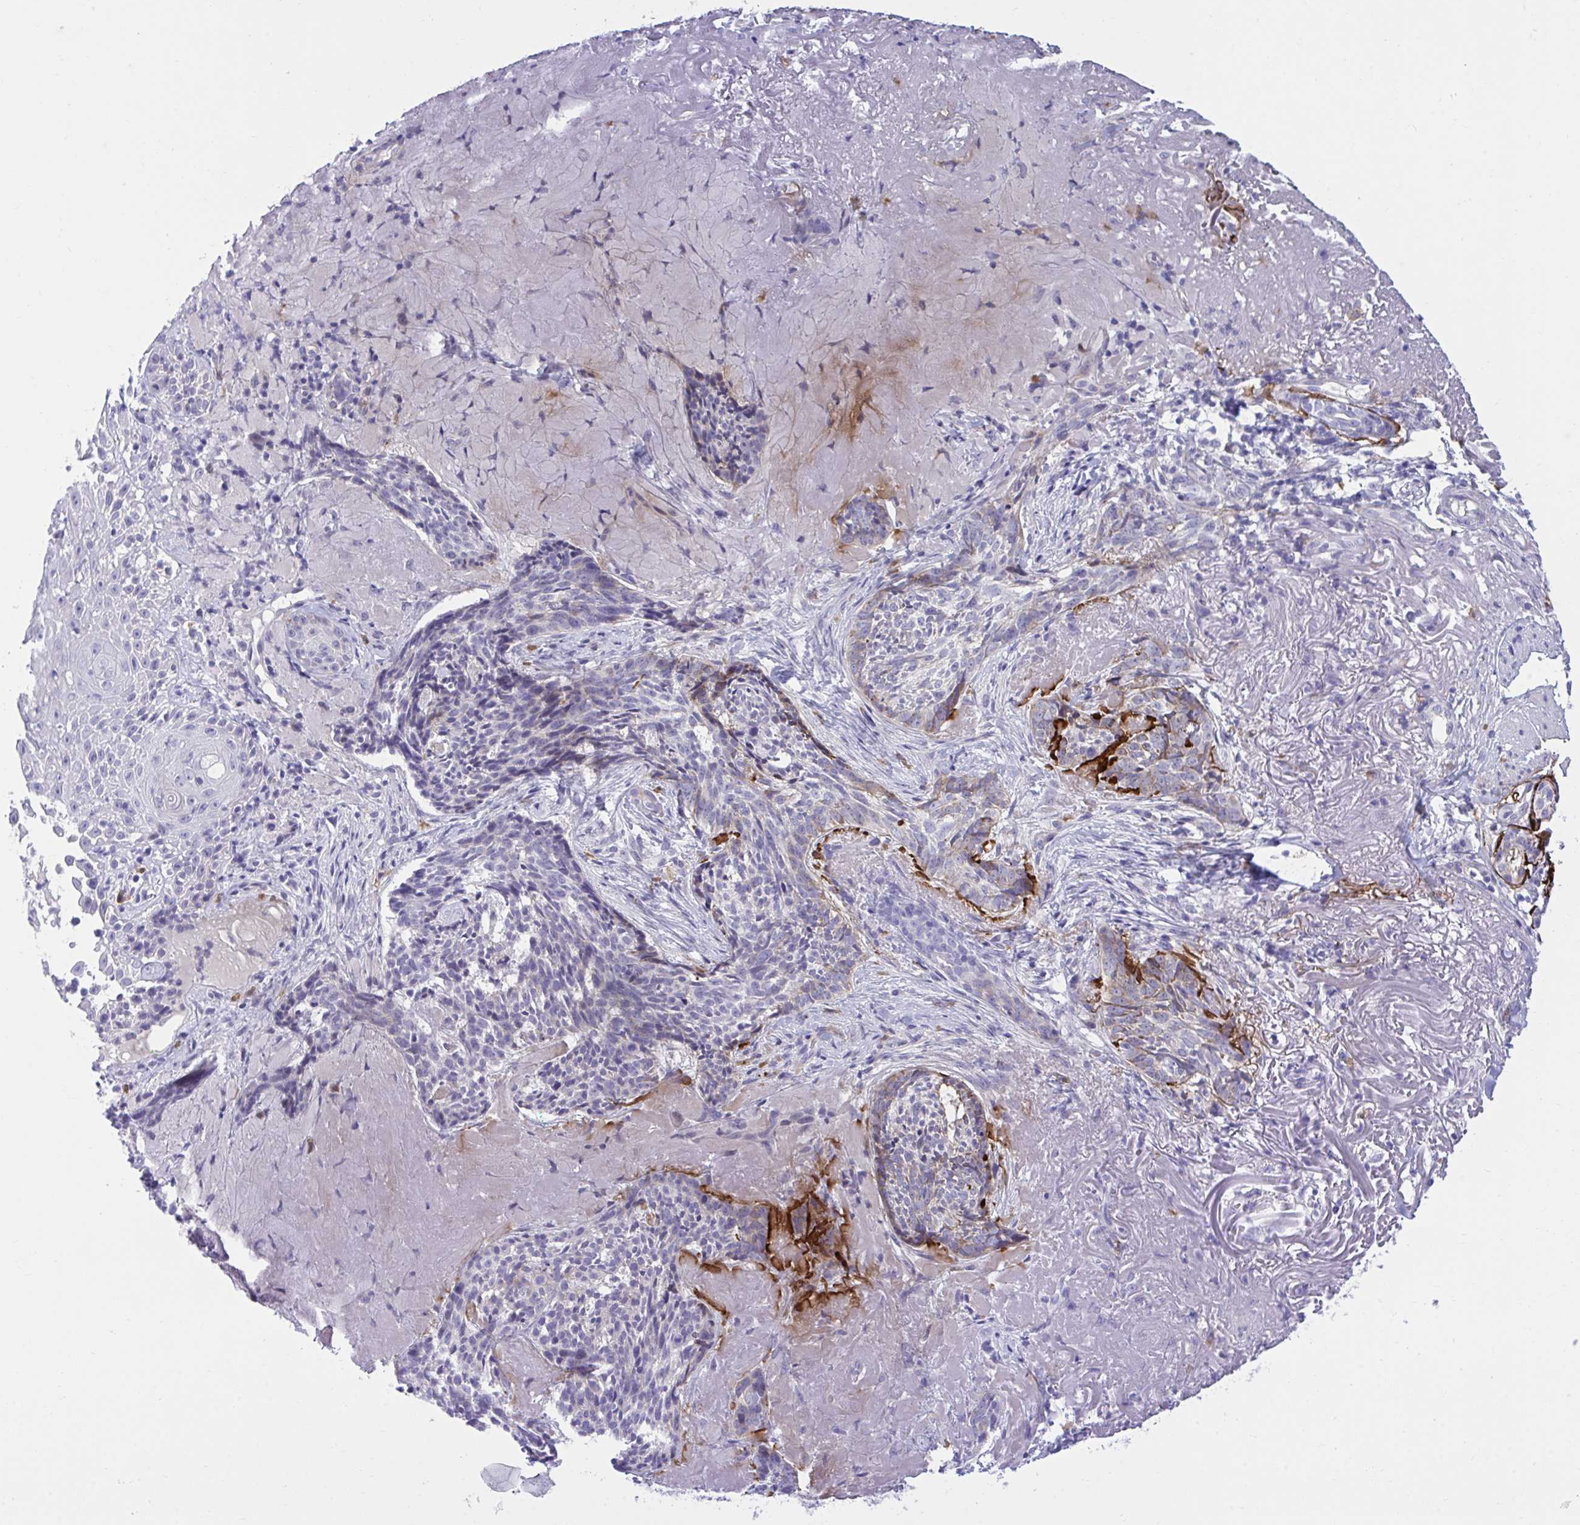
{"staining": {"intensity": "negative", "quantity": "none", "location": "none"}, "tissue": "skin cancer", "cell_type": "Tumor cells", "image_type": "cancer", "snomed": [{"axis": "morphology", "description": "Basal cell carcinoma"}, {"axis": "topography", "description": "Skin"}, {"axis": "topography", "description": "Skin of face"}], "caption": "Immunohistochemistry (IHC) photomicrograph of skin basal cell carcinoma stained for a protein (brown), which displays no staining in tumor cells.", "gene": "MED9", "patient": {"sex": "female", "age": 95}}